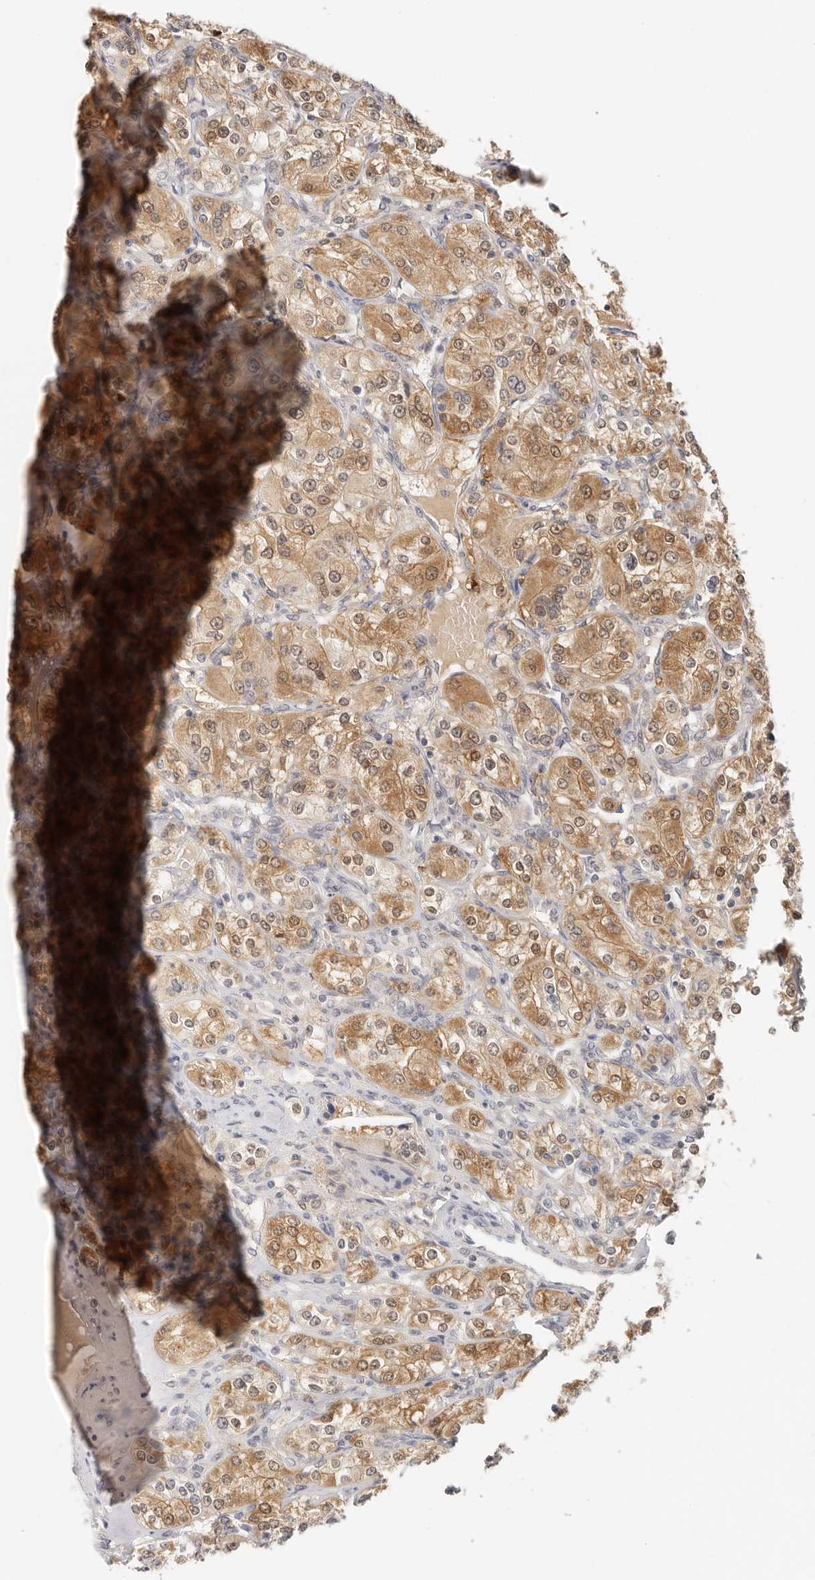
{"staining": {"intensity": "moderate", "quantity": ">75%", "location": "cytoplasmic/membranous,nuclear"}, "tissue": "renal cancer", "cell_type": "Tumor cells", "image_type": "cancer", "snomed": [{"axis": "morphology", "description": "Adenocarcinoma, NOS"}, {"axis": "topography", "description": "Kidney"}], "caption": "Immunohistochemistry (IHC) (DAB (3,3'-diaminobenzidine)) staining of renal cancer (adenocarcinoma) reveals moderate cytoplasmic/membranous and nuclear protein expression in about >75% of tumor cells.", "gene": "LARP7", "patient": {"sex": "male", "age": 77}}